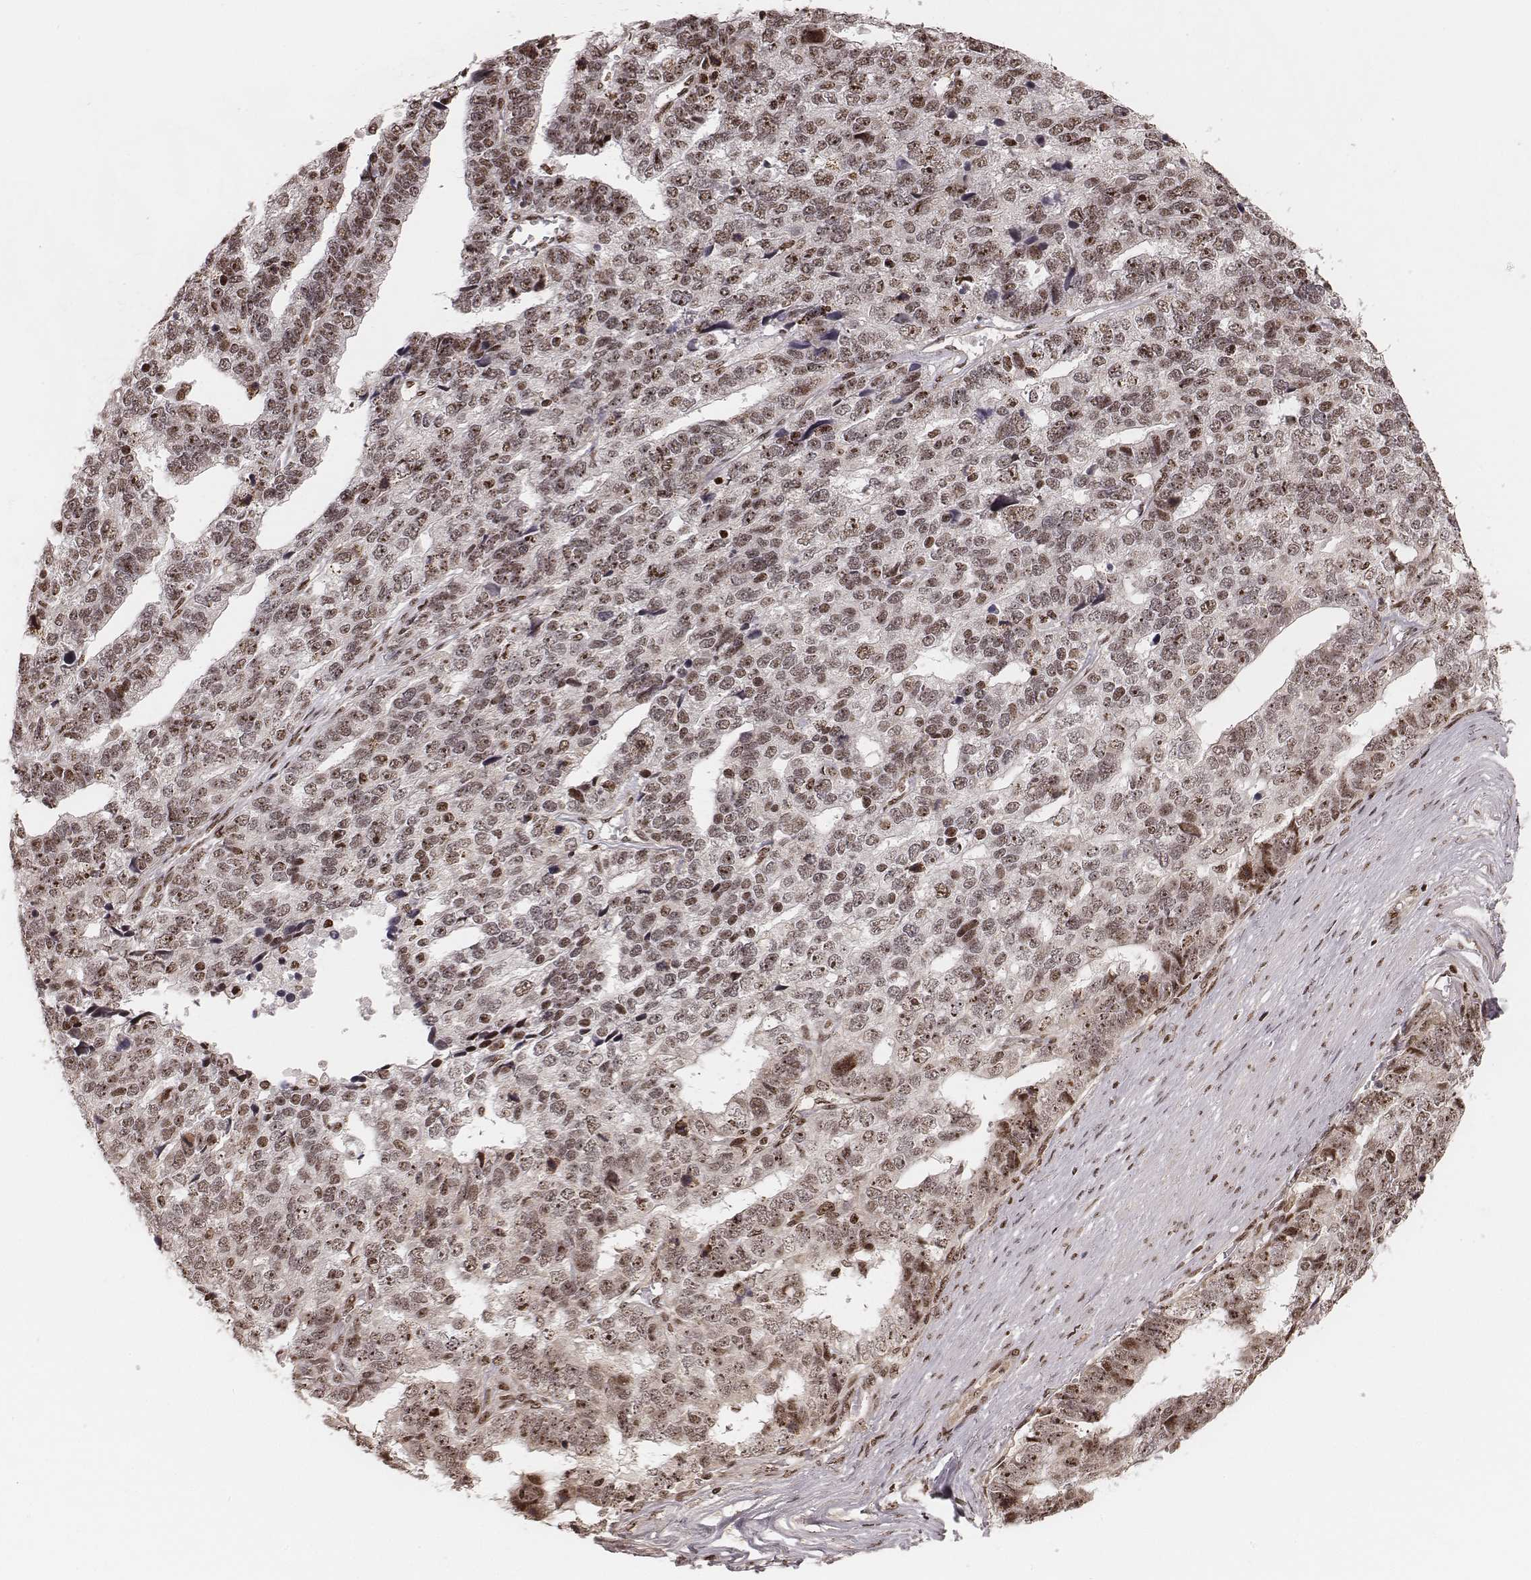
{"staining": {"intensity": "weak", "quantity": "25%-75%", "location": "nuclear"}, "tissue": "stomach cancer", "cell_type": "Tumor cells", "image_type": "cancer", "snomed": [{"axis": "morphology", "description": "Adenocarcinoma, NOS"}, {"axis": "topography", "description": "Stomach"}], "caption": "About 25%-75% of tumor cells in human adenocarcinoma (stomach) reveal weak nuclear protein staining as visualized by brown immunohistochemical staining.", "gene": "VRK3", "patient": {"sex": "male", "age": 69}}